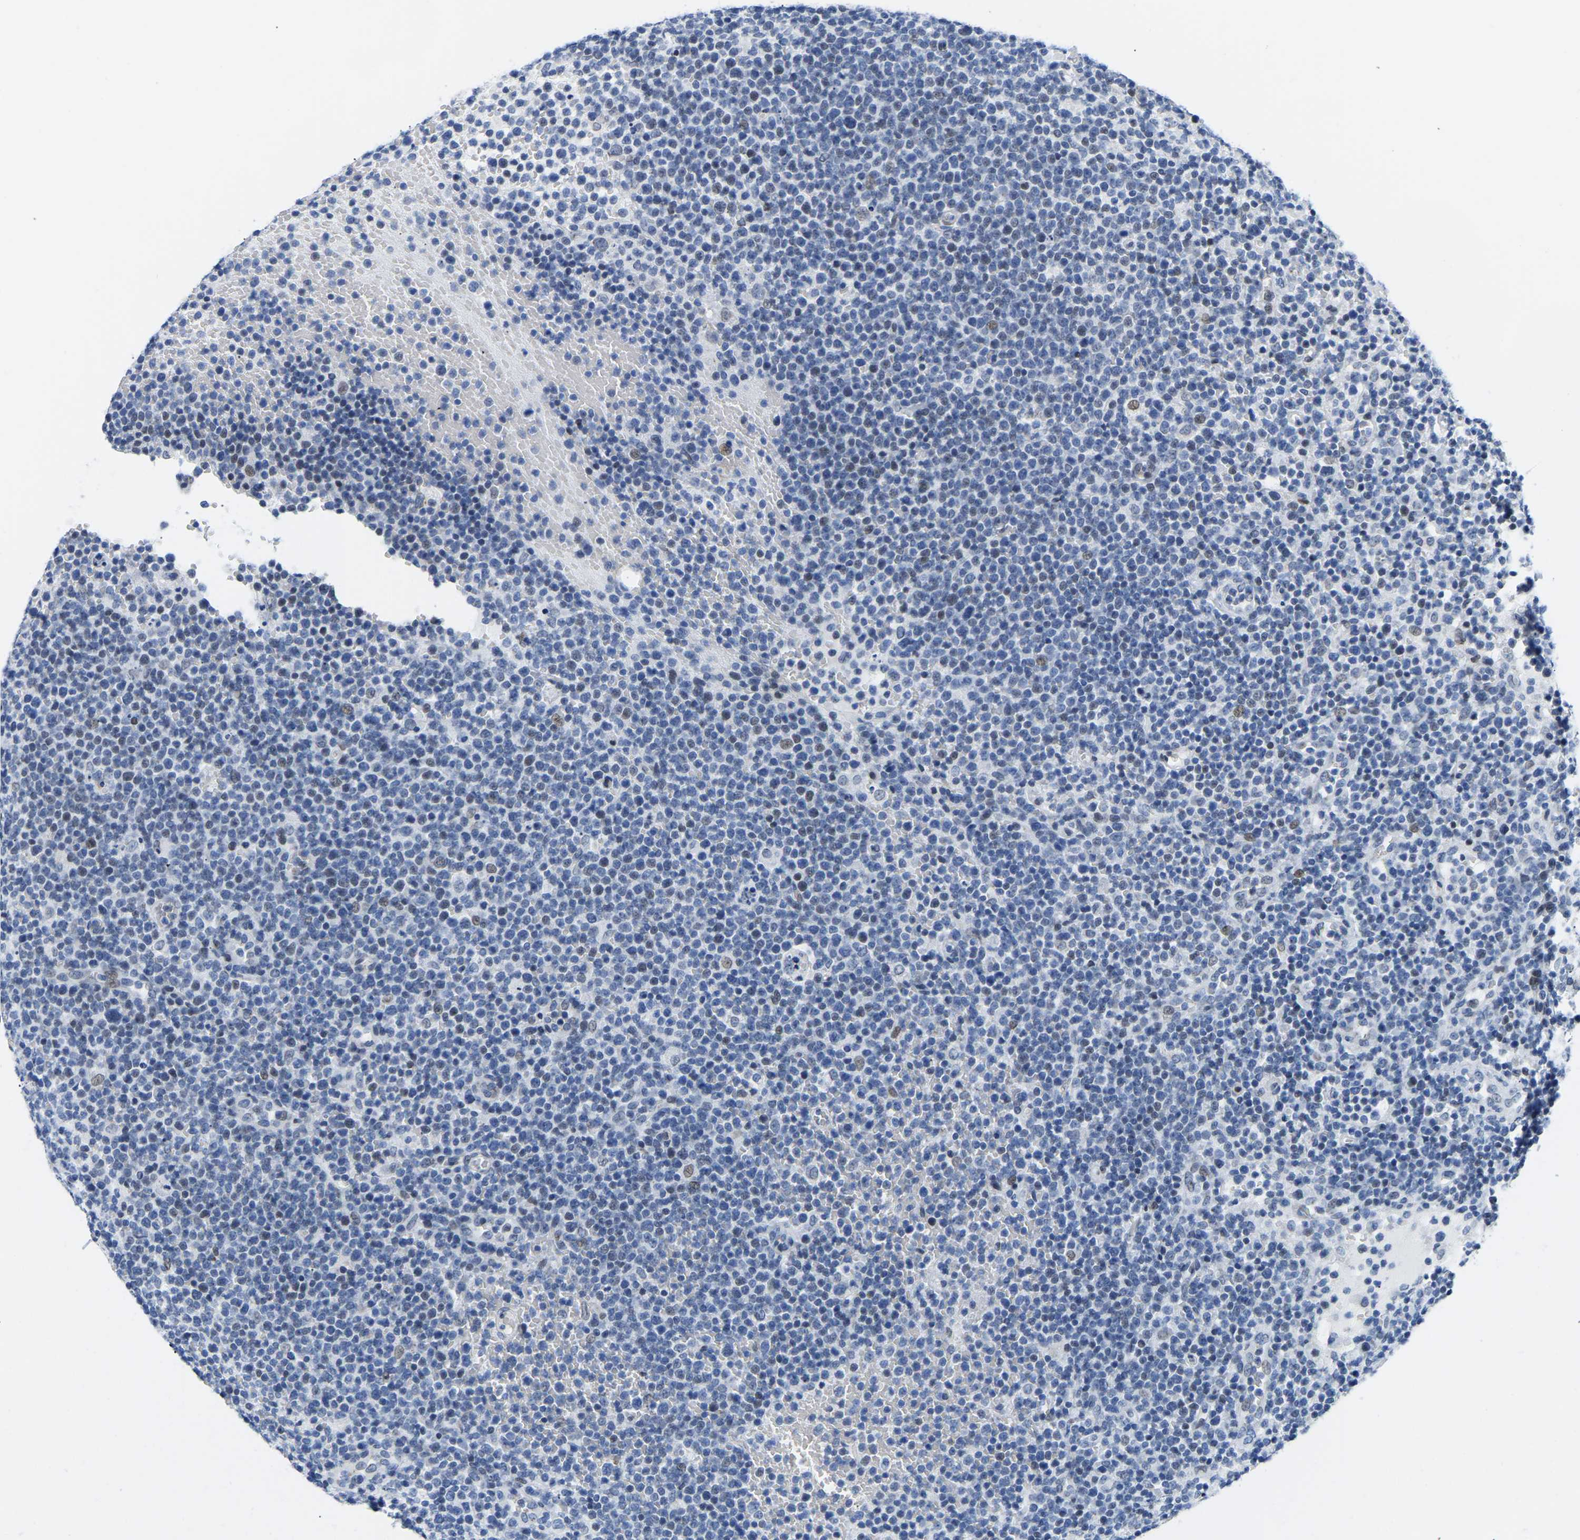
{"staining": {"intensity": "negative", "quantity": "none", "location": "none"}, "tissue": "lymphoma", "cell_type": "Tumor cells", "image_type": "cancer", "snomed": [{"axis": "morphology", "description": "Malignant lymphoma, non-Hodgkin's type, High grade"}, {"axis": "topography", "description": "Lymph node"}], "caption": "This is an immunohistochemistry micrograph of lymphoma. There is no positivity in tumor cells.", "gene": "UPK3A", "patient": {"sex": "male", "age": 61}}